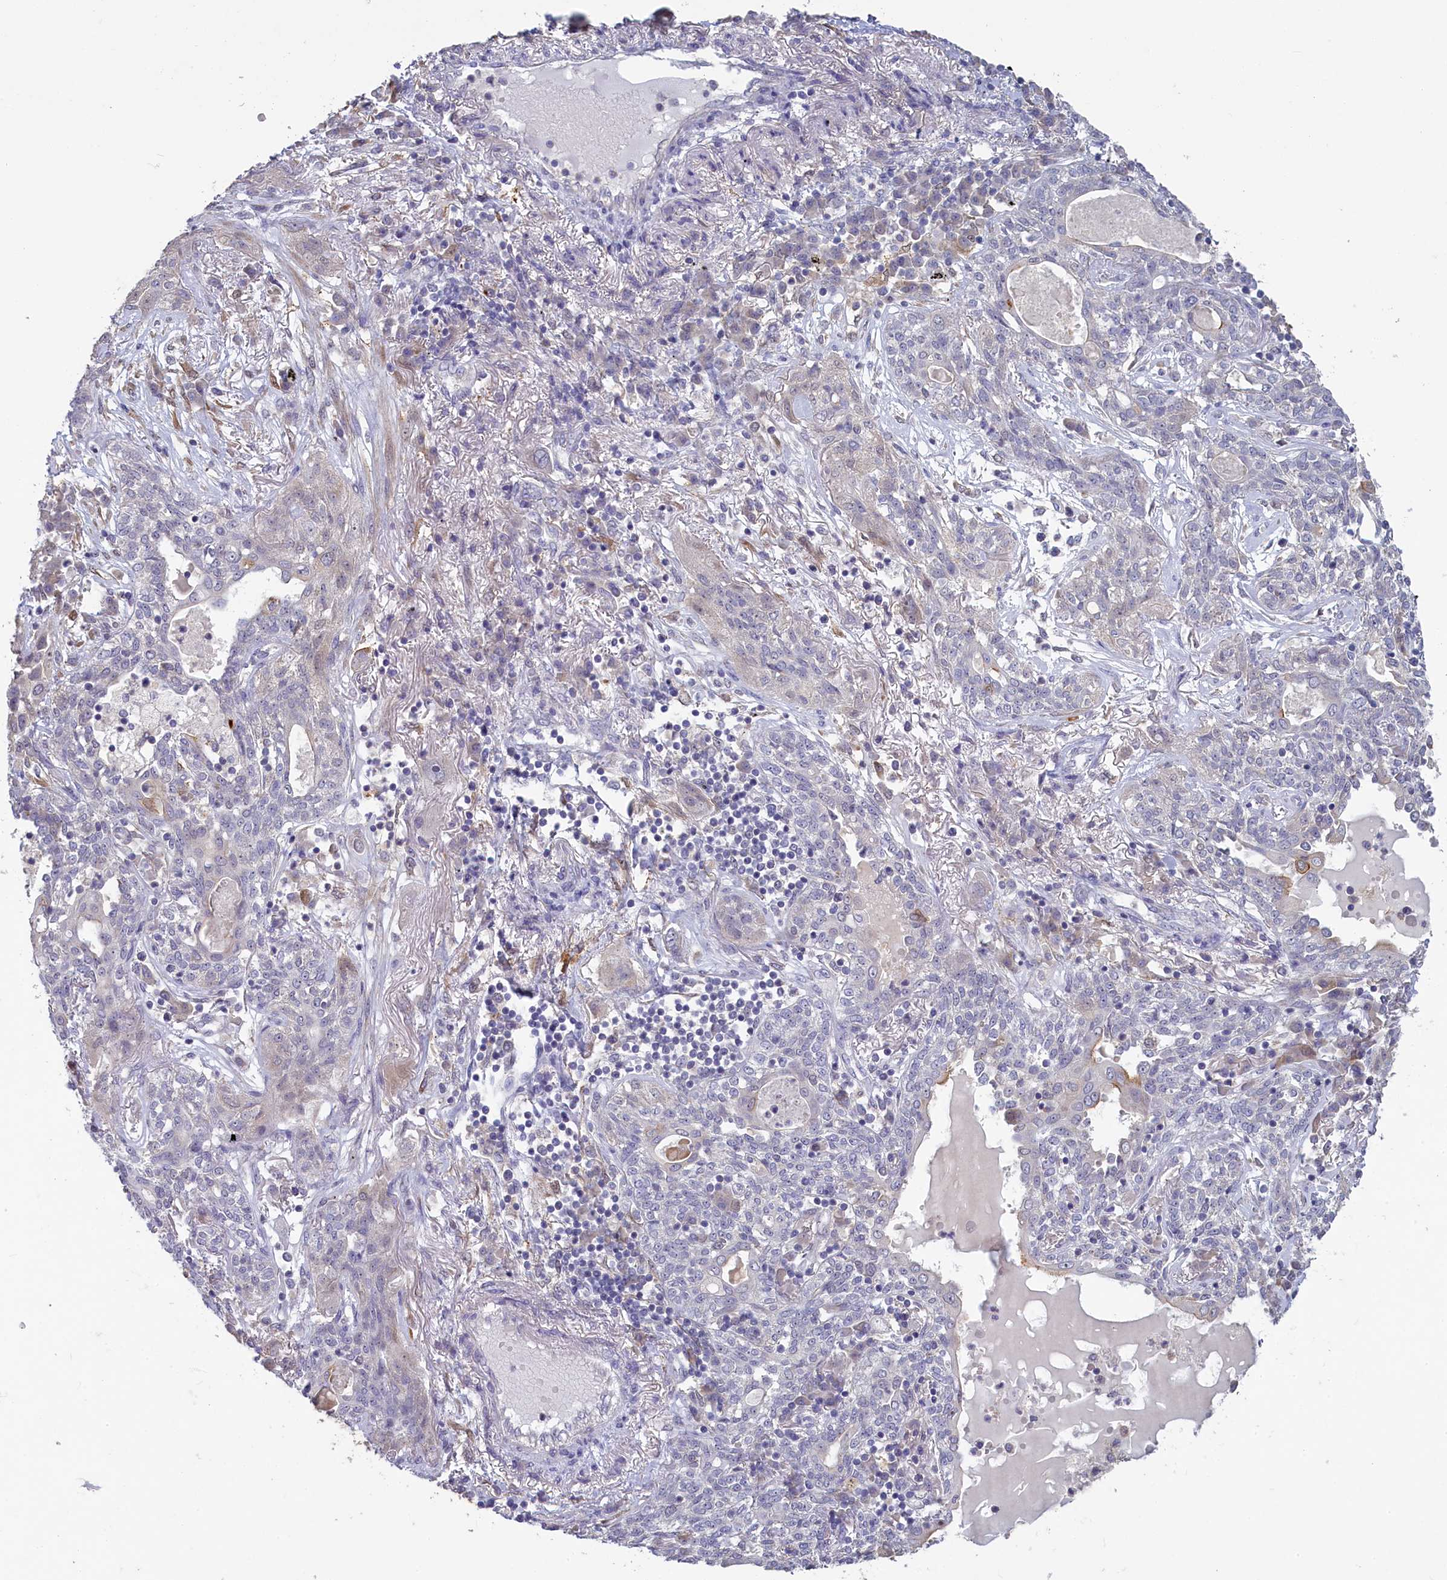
{"staining": {"intensity": "weak", "quantity": "<25%", "location": "nuclear"}, "tissue": "lung cancer", "cell_type": "Tumor cells", "image_type": "cancer", "snomed": [{"axis": "morphology", "description": "Squamous cell carcinoma, NOS"}, {"axis": "topography", "description": "Lung"}], "caption": "This image is of squamous cell carcinoma (lung) stained with immunohistochemistry to label a protein in brown with the nuclei are counter-stained blue. There is no positivity in tumor cells. Nuclei are stained in blue.", "gene": "UCHL3", "patient": {"sex": "female", "age": 70}}